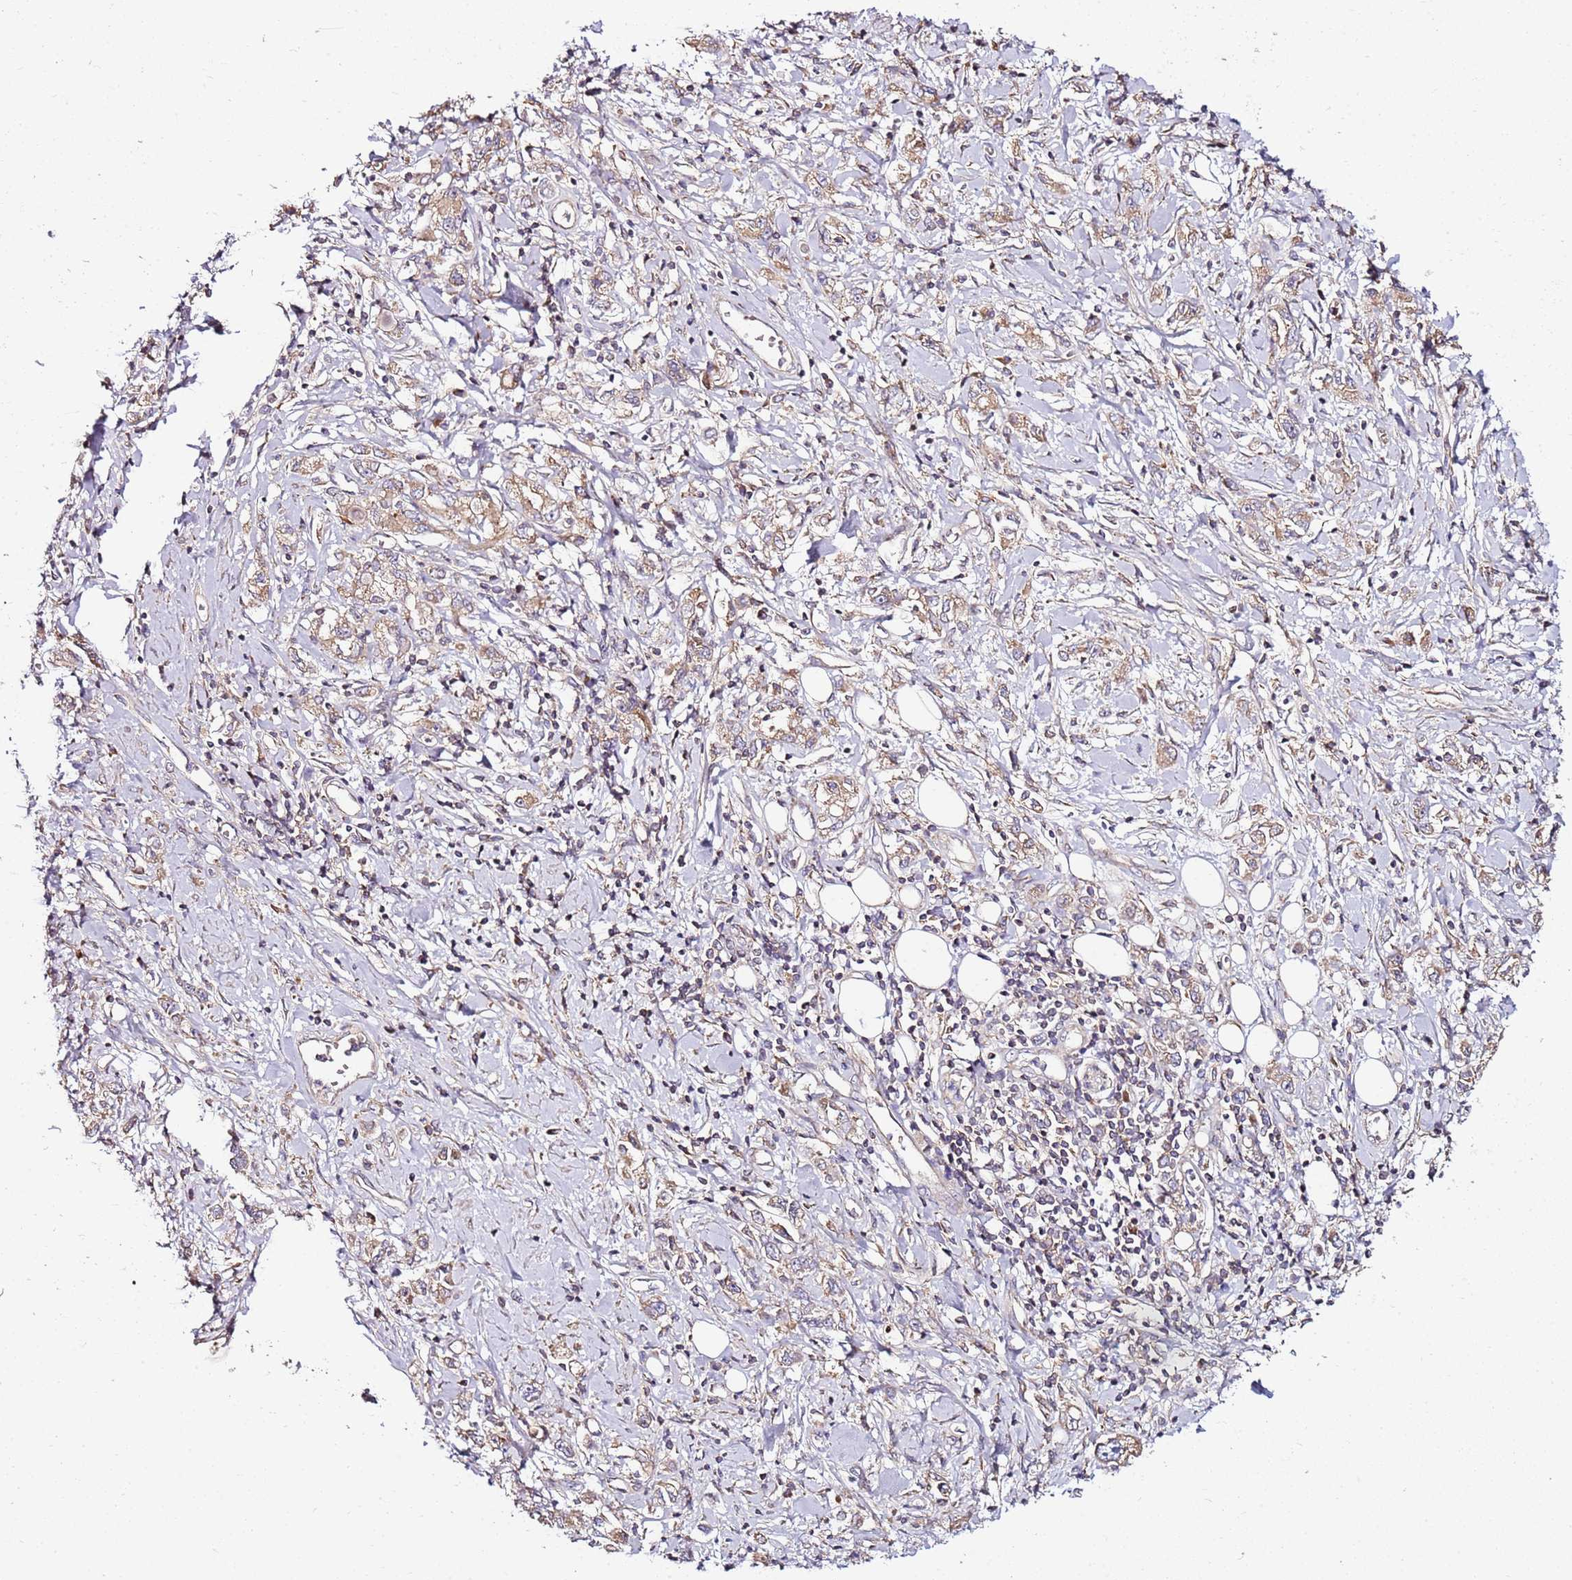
{"staining": {"intensity": "weak", "quantity": ">75%", "location": "cytoplasmic/membranous"}, "tissue": "stomach cancer", "cell_type": "Tumor cells", "image_type": "cancer", "snomed": [{"axis": "morphology", "description": "Adenocarcinoma, NOS"}, {"axis": "topography", "description": "Stomach"}], "caption": "Stomach cancer (adenocarcinoma) was stained to show a protein in brown. There is low levels of weak cytoplasmic/membranous staining in about >75% of tumor cells. The staining was performed using DAB, with brown indicating positive protein expression. Nuclei are stained blue with hematoxylin.", "gene": "KRTAP21-3", "patient": {"sex": "female", "age": 76}}